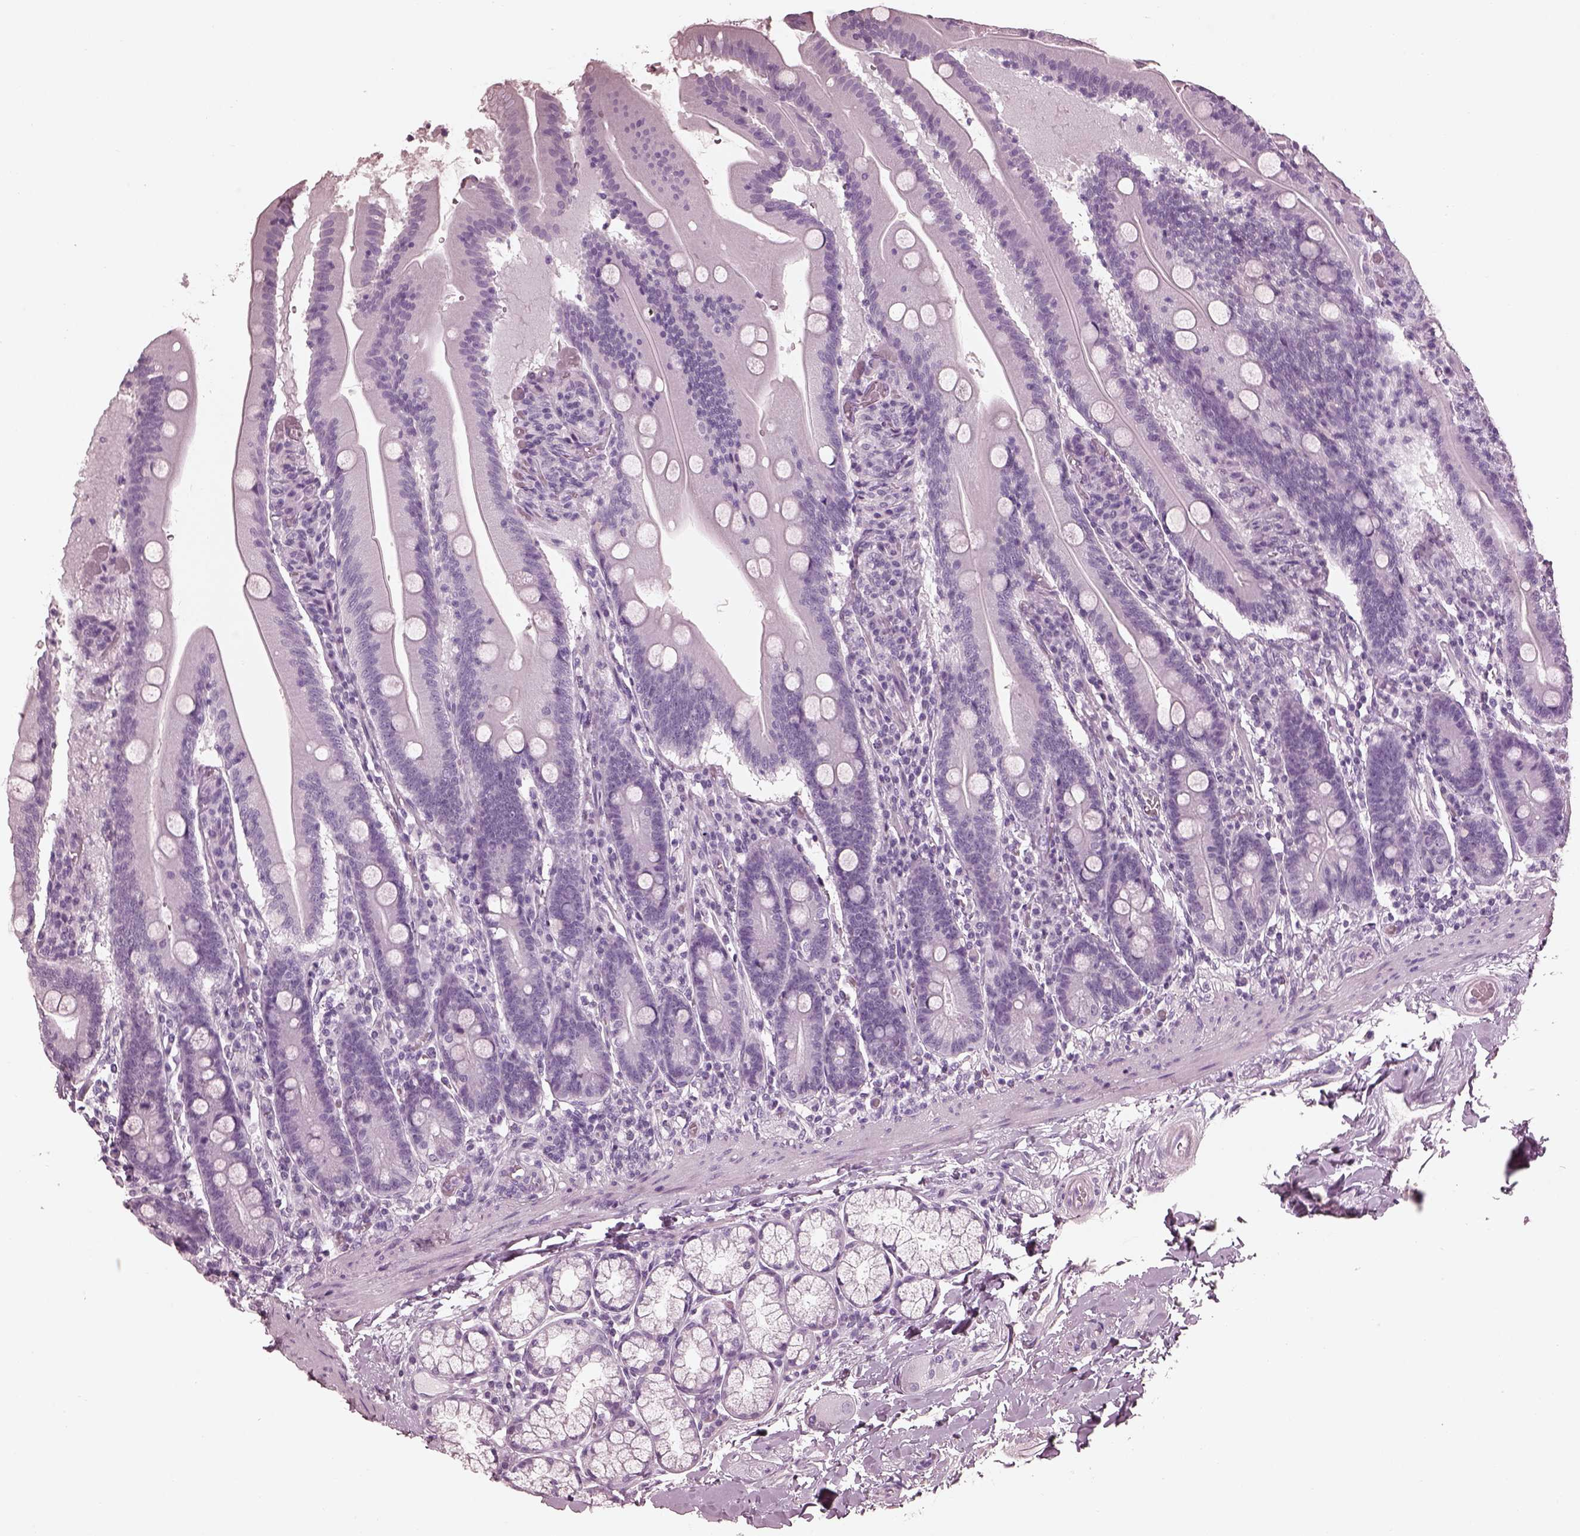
{"staining": {"intensity": "negative", "quantity": "none", "location": "none"}, "tissue": "small intestine", "cell_type": "Glandular cells", "image_type": "normal", "snomed": [{"axis": "morphology", "description": "Normal tissue, NOS"}, {"axis": "topography", "description": "Small intestine"}], "caption": "Glandular cells are negative for brown protein staining in normal small intestine. The staining is performed using DAB brown chromogen with nuclei counter-stained in using hematoxylin.", "gene": "FABP9", "patient": {"sex": "male", "age": 37}}